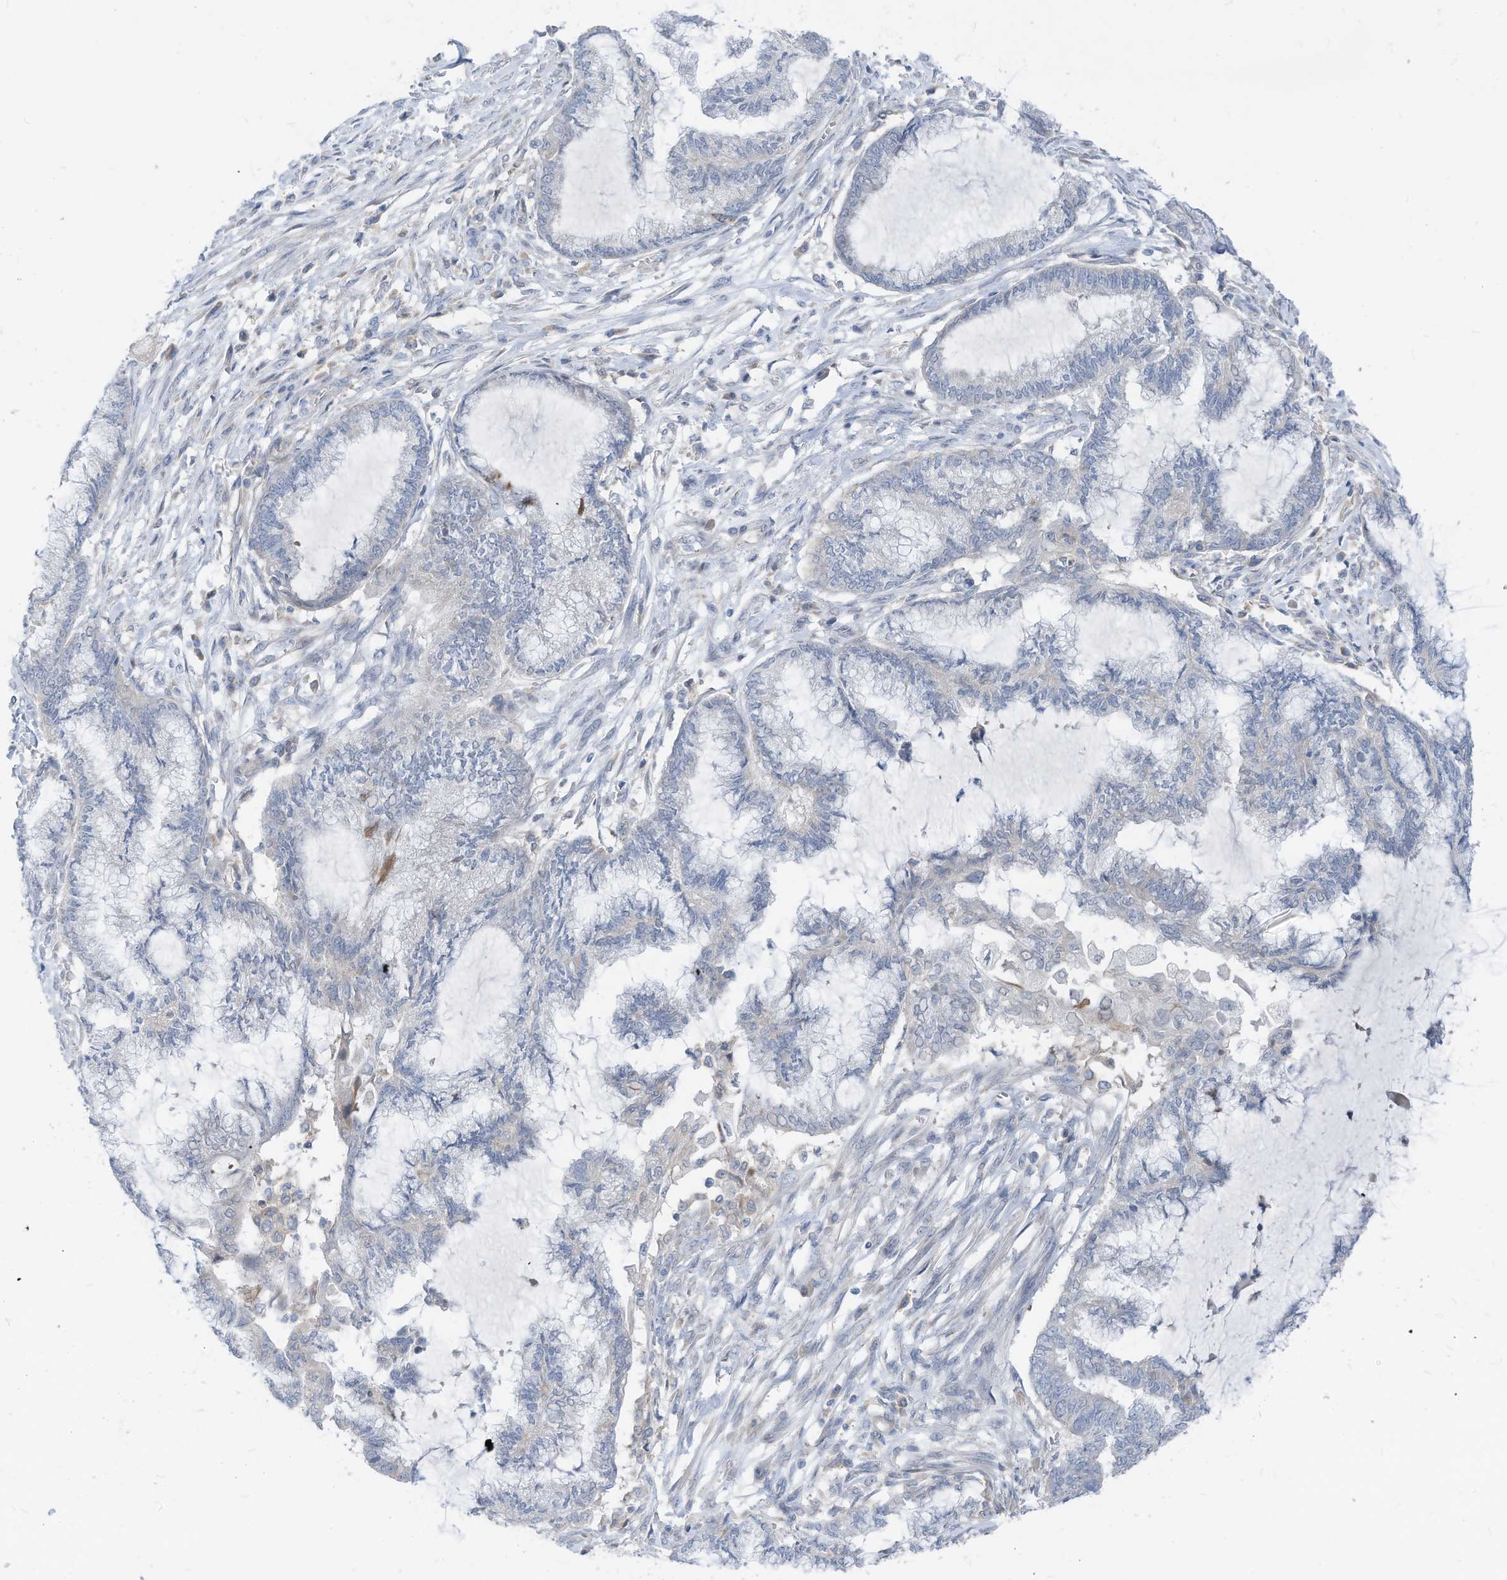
{"staining": {"intensity": "negative", "quantity": "none", "location": "none"}, "tissue": "endometrial cancer", "cell_type": "Tumor cells", "image_type": "cancer", "snomed": [{"axis": "morphology", "description": "Adenocarcinoma, NOS"}, {"axis": "topography", "description": "Endometrium"}], "caption": "This histopathology image is of endometrial cancer (adenocarcinoma) stained with immunohistochemistry (IHC) to label a protein in brown with the nuclei are counter-stained blue. There is no staining in tumor cells.", "gene": "LDAH", "patient": {"sex": "female", "age": 86}}